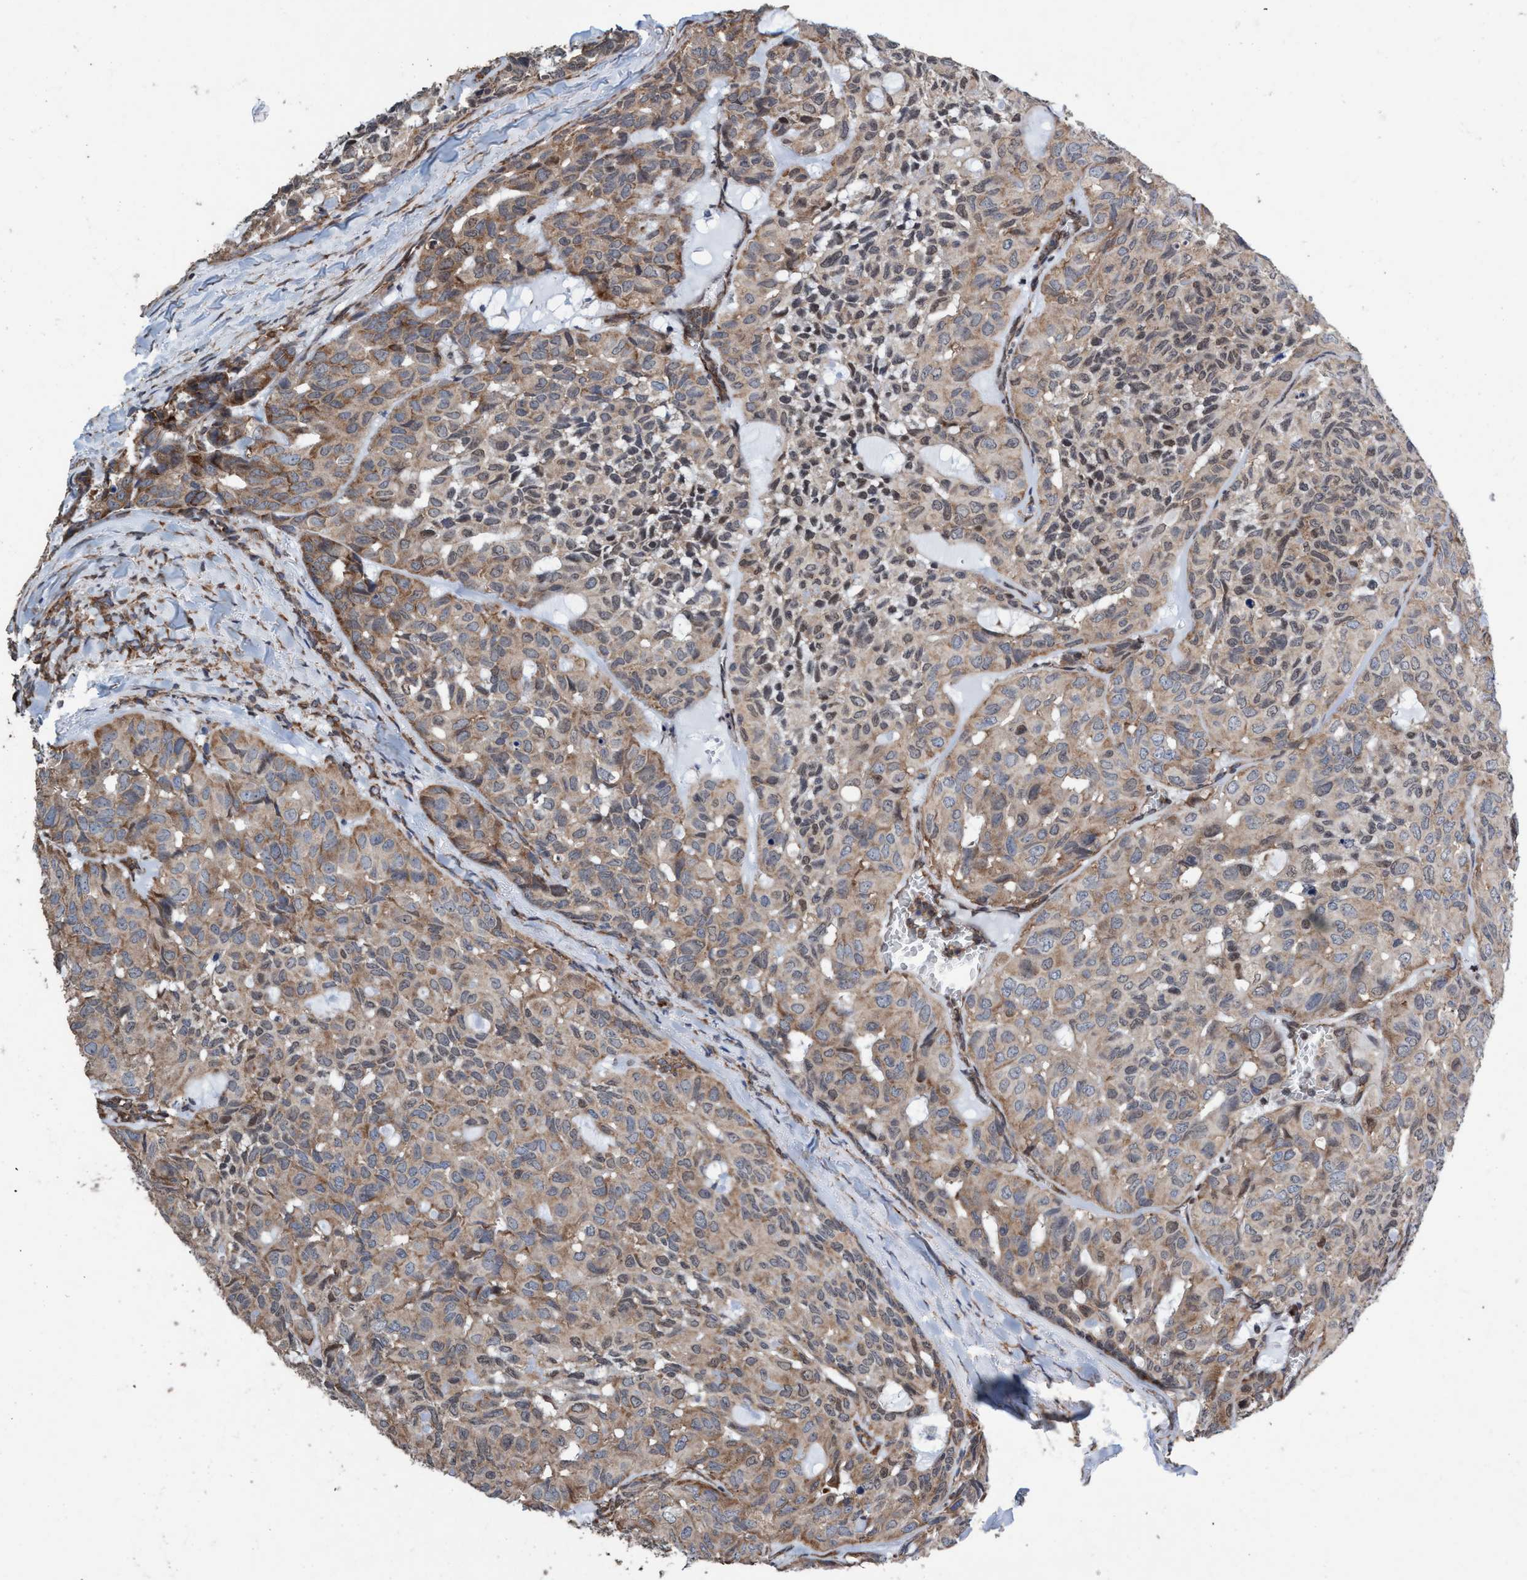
{"staining": {"intensity": "weak", "quantity": ">75%", "location": "cytoplasmic/membranous,nuclear"}, "tissue": "head and neck cancer", "cell_type": "Tumor cells", "image_type": "cancer", "snomed": [{"axis": "morphology", "description": "Adenocarcinoma, NOS"}, {"axis": "topography", "description": "Salivary gland, NOS"}, {"axis": "topography", "description": "Head-Neck"}], "caption": "IHC image of head and neck adenocarcinoma stained for a protein (brown), which reveals low levels of weak cytoplasmic/membranous and nuclear expression in about >75% of tumor cells.", "gene": "METAP2", "patient": {"sex": "female", "age": 76}}